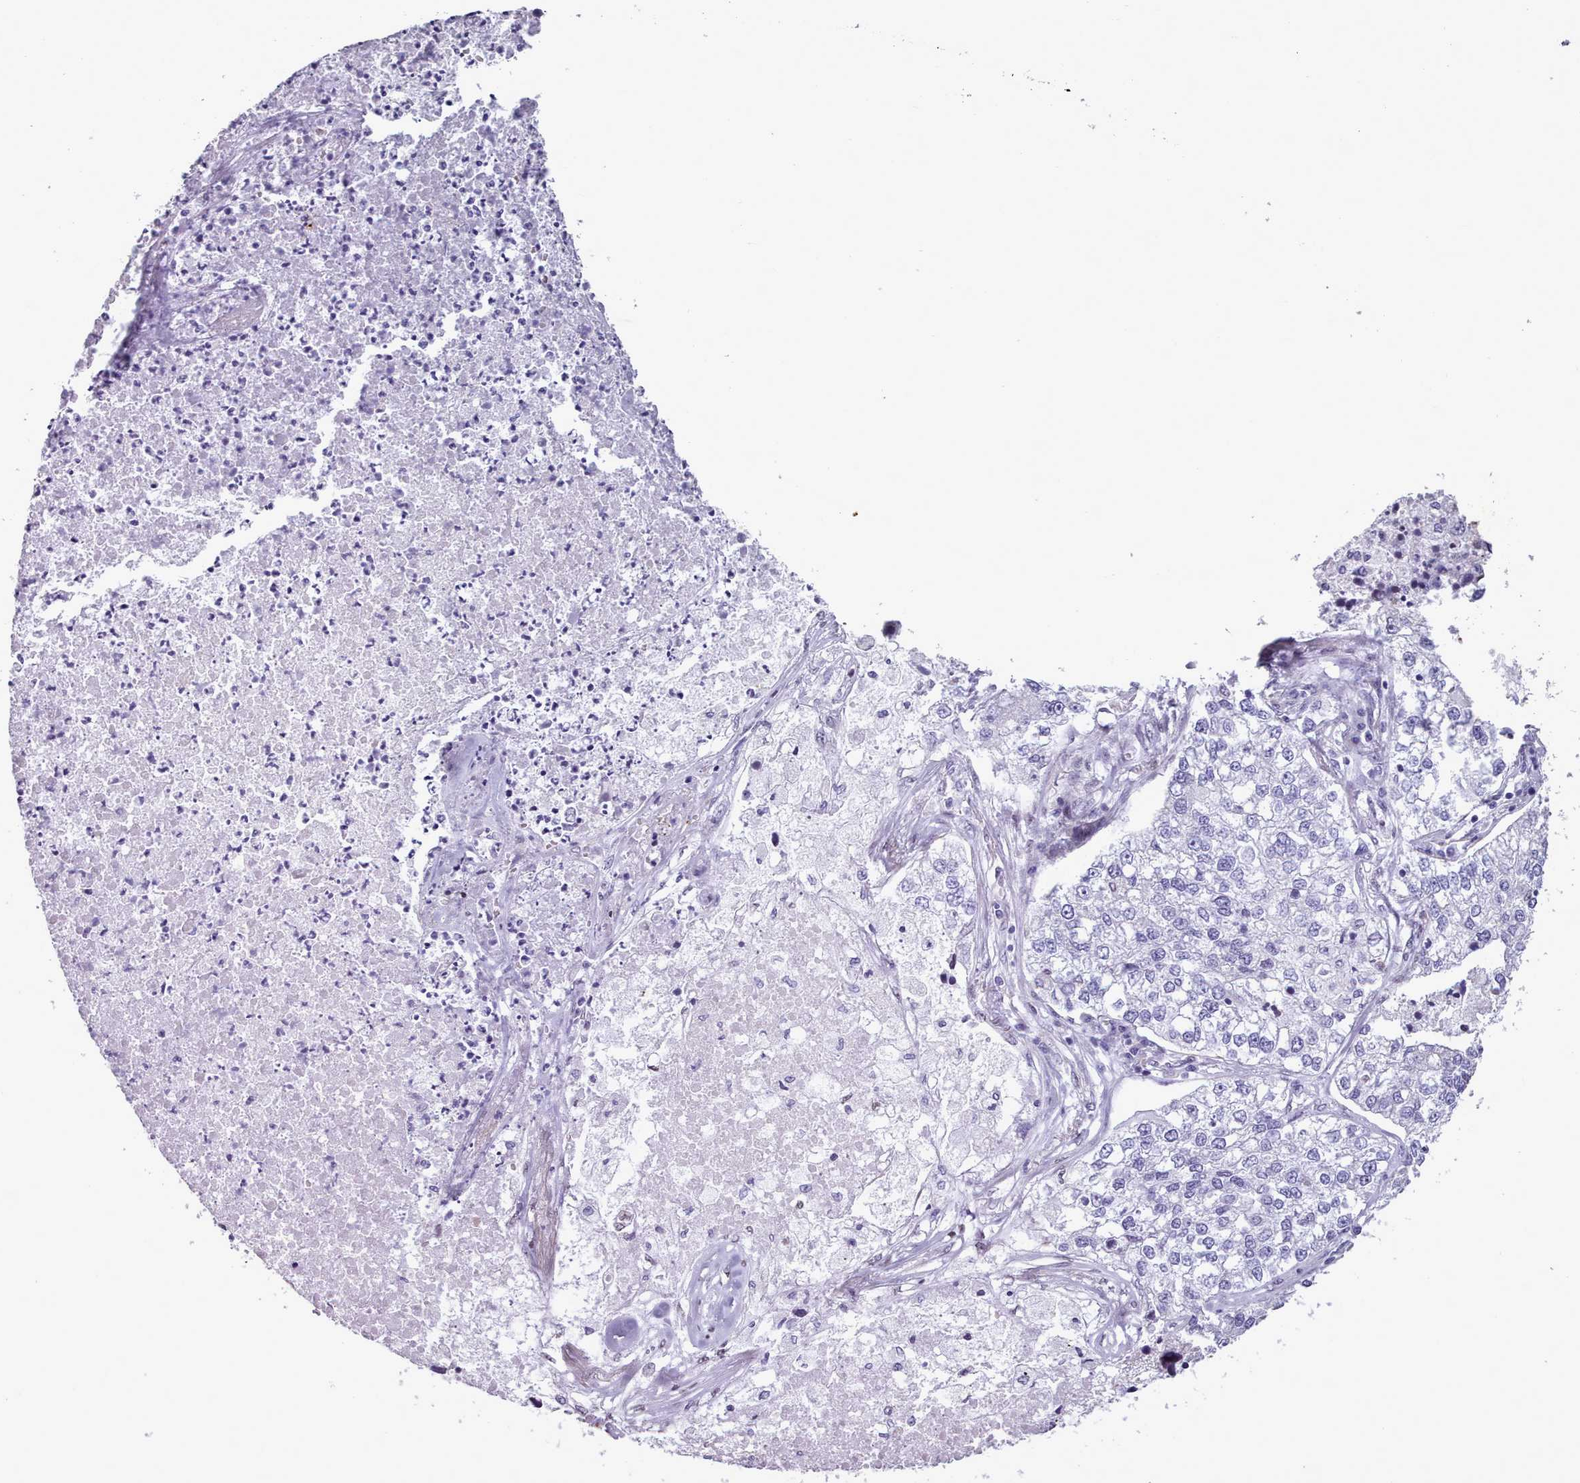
{"staining": {"intensity": "negative", "quantity": "none", "location": "none"}, "tissue": "lung cancer", "cell_type": "Tumor cells", "image_type": "cancer", "snomed": [{"axis": "morphology", "description": "Adenocarcinoma, NOS"}, {"axis": "topography", "description": "Lung"}], "caption": "Tumor cells are negative for protein expression in human adenocarcinoma (lung).", "gene": "KCNT2", "patient": {"sex": "male", "age": 49}}